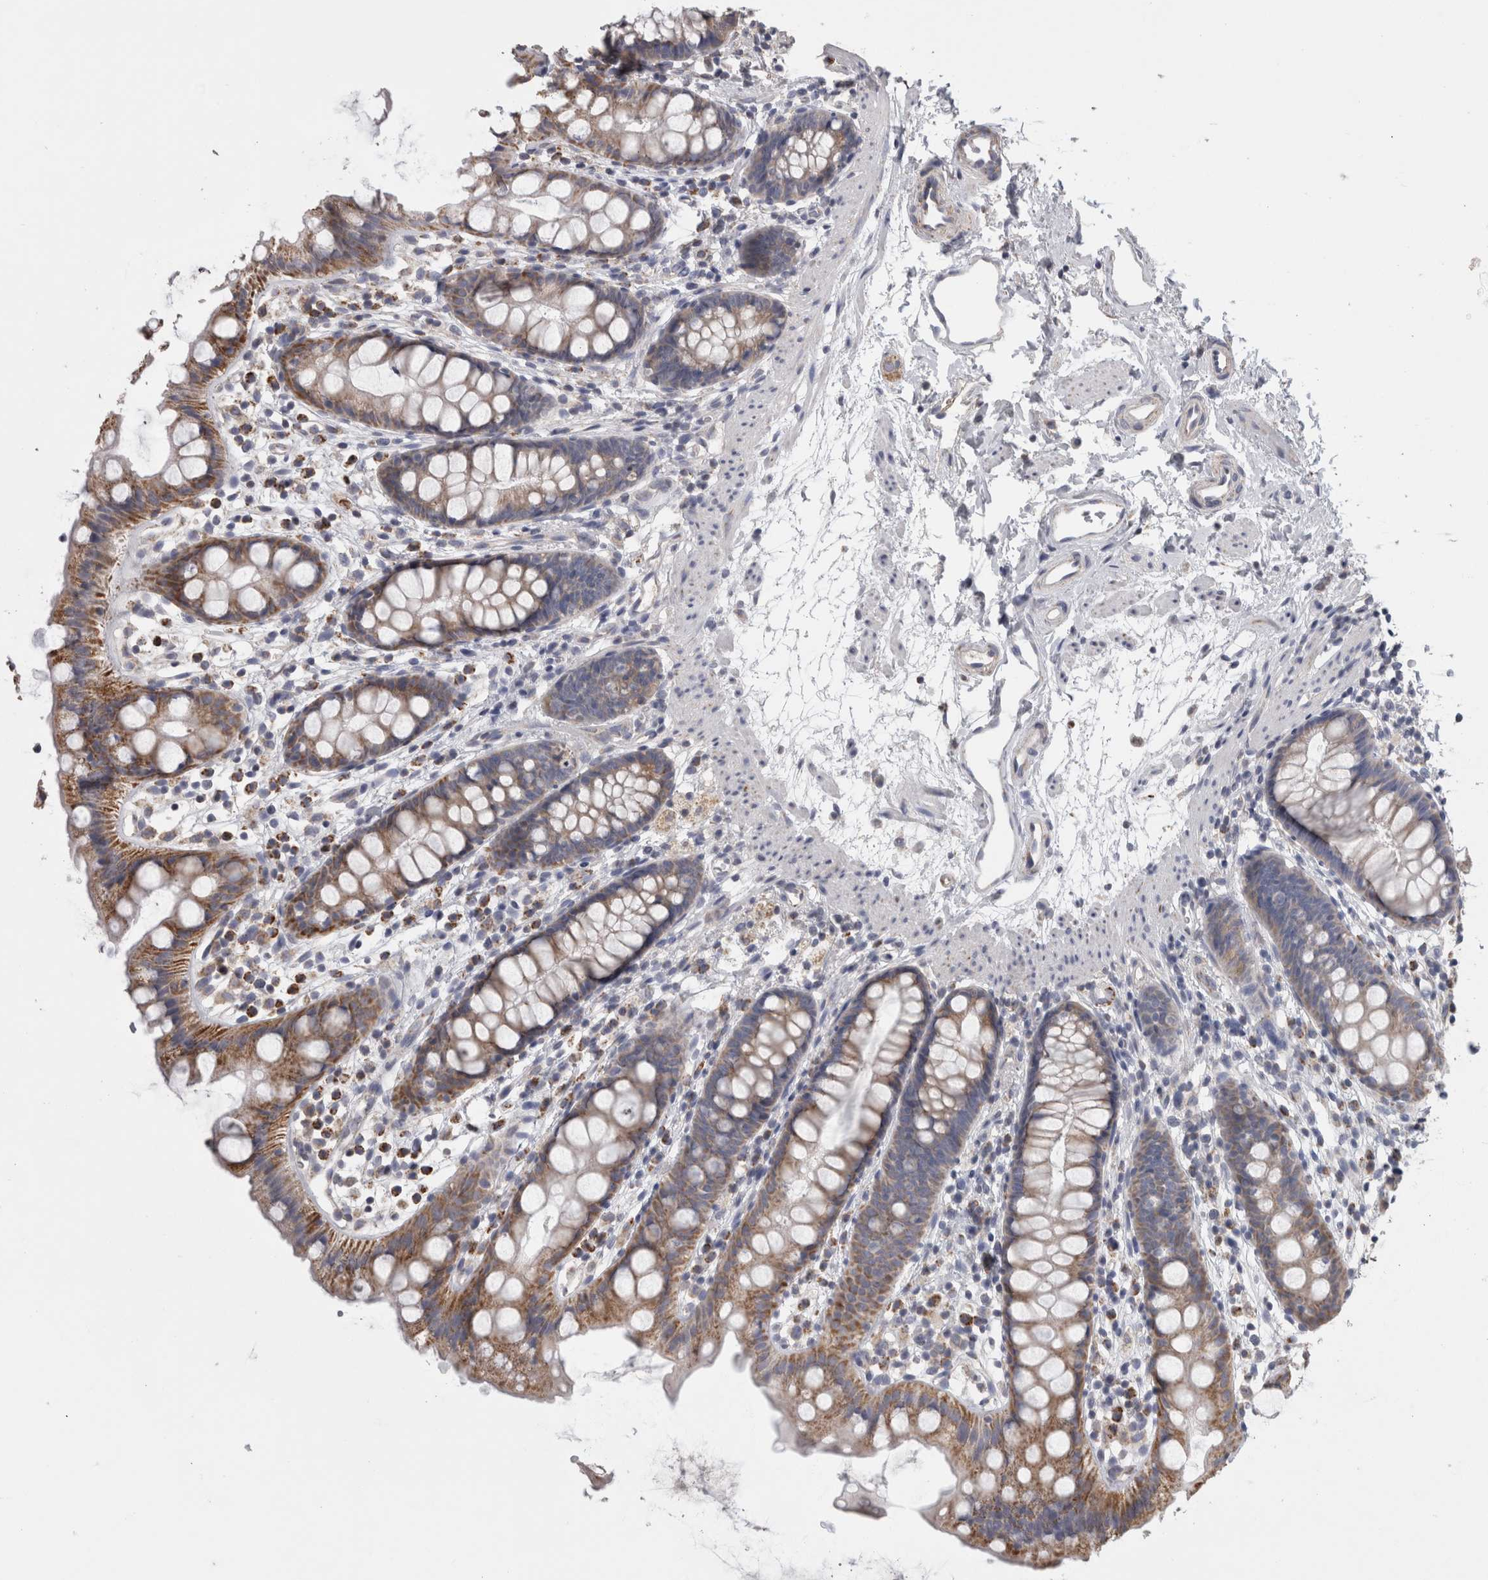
{"staining": {"intensity": "moderate", "quantity": "<25%", "location": "cytoplasmic/membranous"}, "tissue": "rectum", "cell_type": "Glandular cells", "image_type": "normal", "snomed": [{"axis": "morphology", "description": "Normal tissue, NOS"}, {"axis": "topography", "description": "Rectum"}], "caption": "Immunohistochemistry (IHC) of unremarkable human rectum shows low levels of moderate cytoplasmic/membranous staining in approximately <25% of glandular cells.", "gene": "TCAP", "patient": {"sex": "female", "age": 65}}